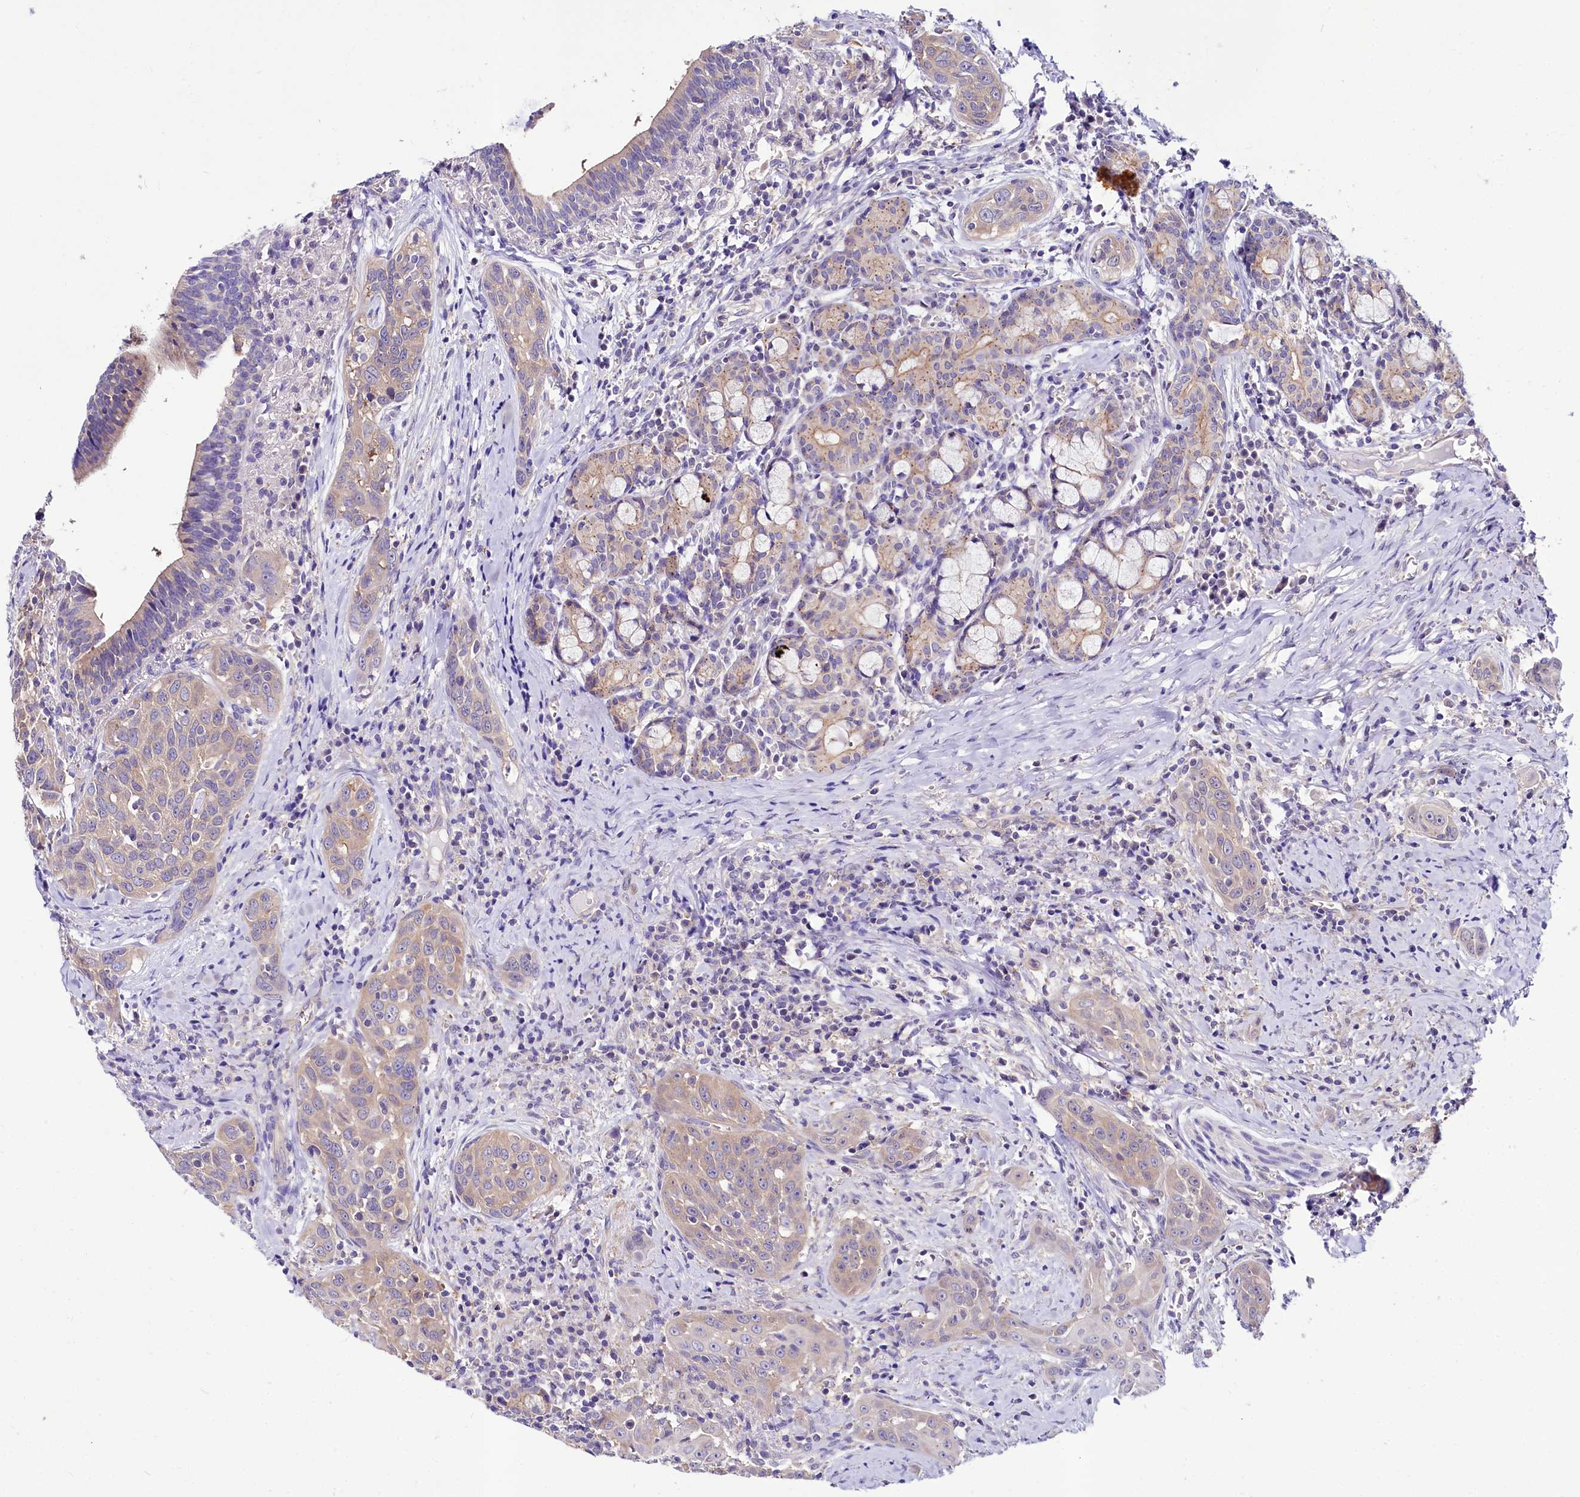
{"staining": {"intensity": "weak", "quantity": "<25%", "location": "cytoplasmic/membranous"}, "tissue": "head and neck cancer", "cell_type": "Tumor cells", "image_type": "cancer", "snomed": [{"axis": "morphology", "description": "Squamous cell carcinoma, NOS"}, {"axis": "topography", "description": "Oral tissue"}, {"axis": "topography", "description": "Head-Neck"}], "caption": "A high-resolution histopathology image shows immunohistochemistry staining of head and neck squamous cell carcinoma, which exhibits no significant expression in tumor cells.", "gene": "ABHD5", "patient": {"sex": "female", "age": 50}}